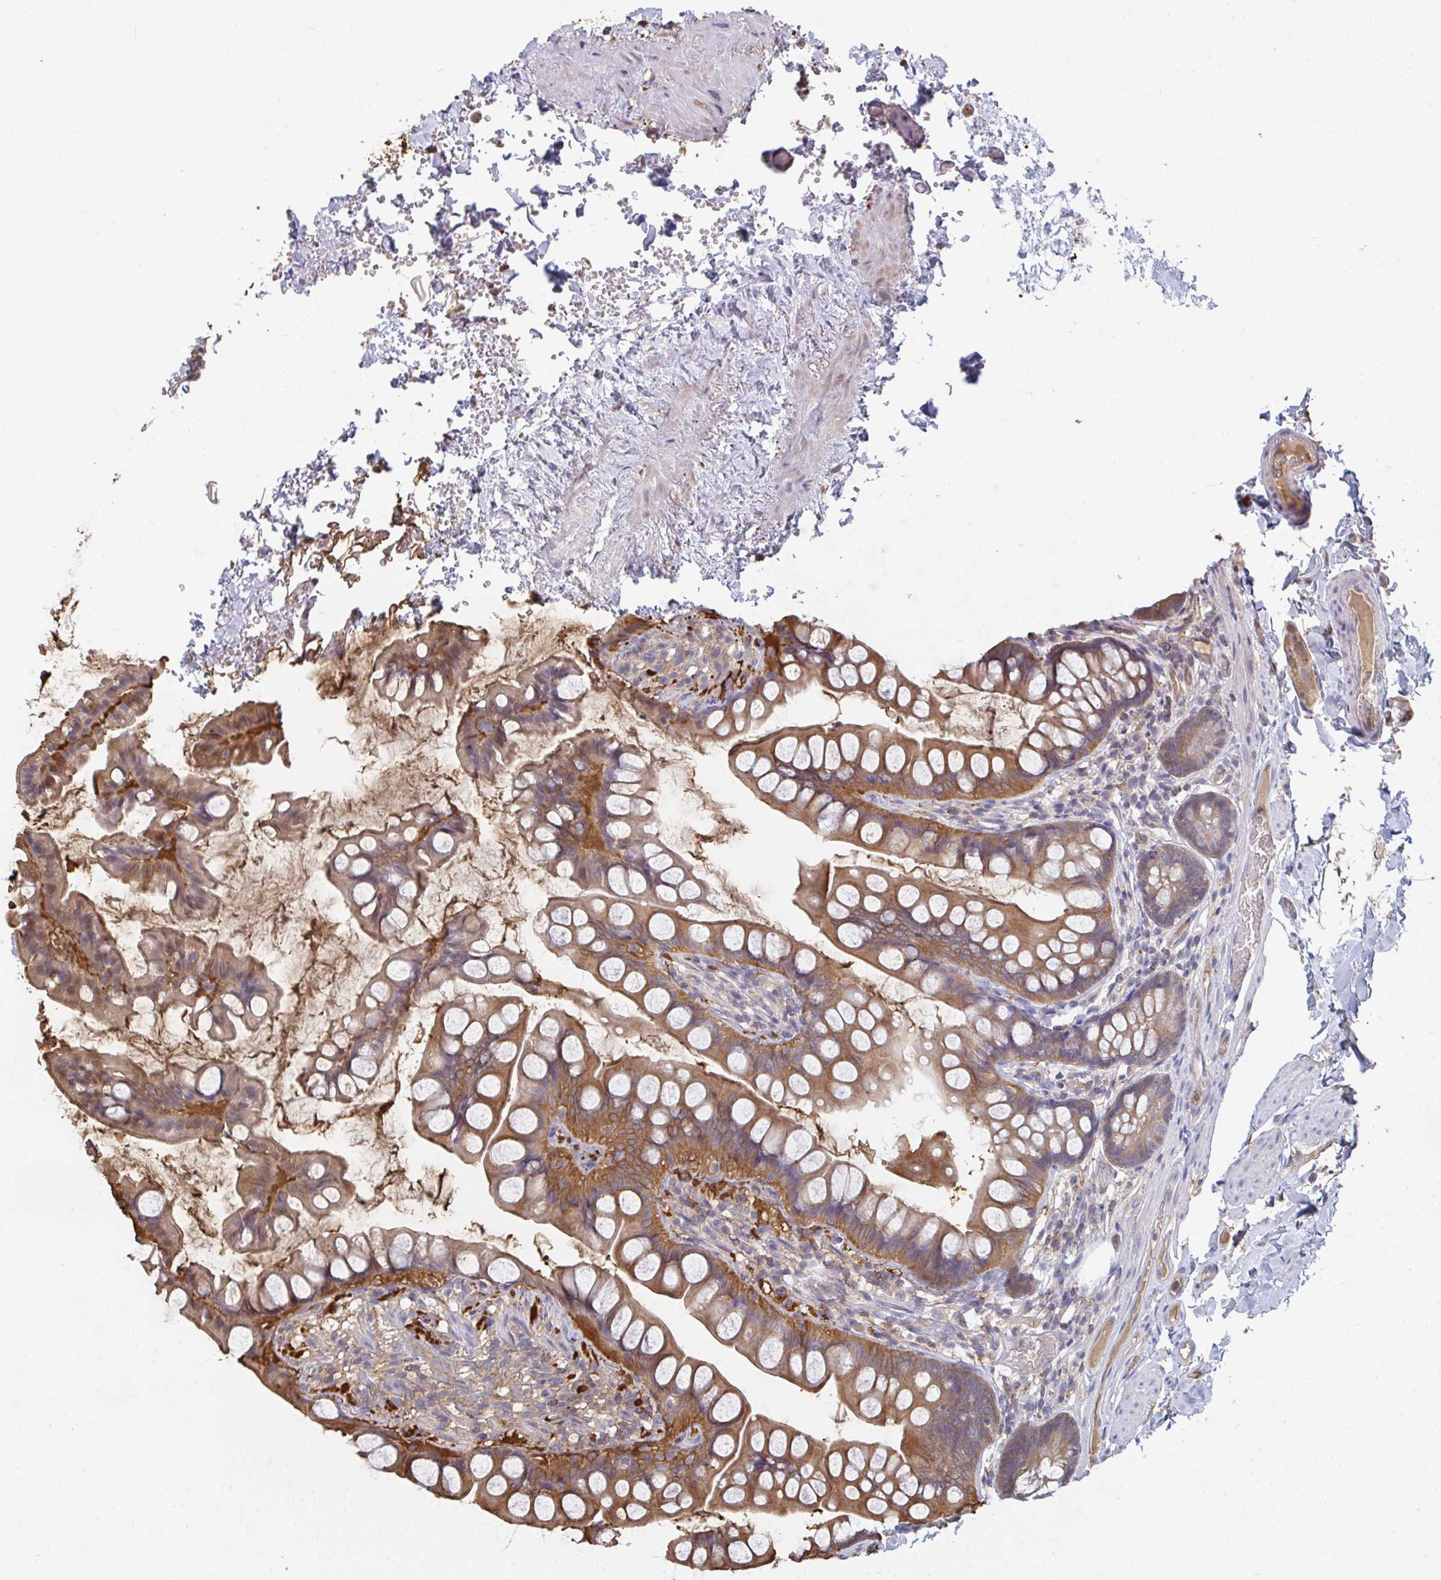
{"staining": {"intensity": "moderate", "quantity": ">75%", "location": "cytoplasmic/membranous"}, "tissue": "small intestine", "cell_type": "Glandular cells", "image_type": "normal", "snomed": [{"axis": "morphology", "description": "Normal tissue, NOS"}, {"axis": "topography", "description": "Small intestine"}], "caption": "Normal small intestine was stained to show a protein in brown. There is medium levels of moderate cytoplasmic/membranous staining in approximately >75% of glandular cells.", "gene": "TTC9C", "patient": {"sex": "male", "age": 70}}